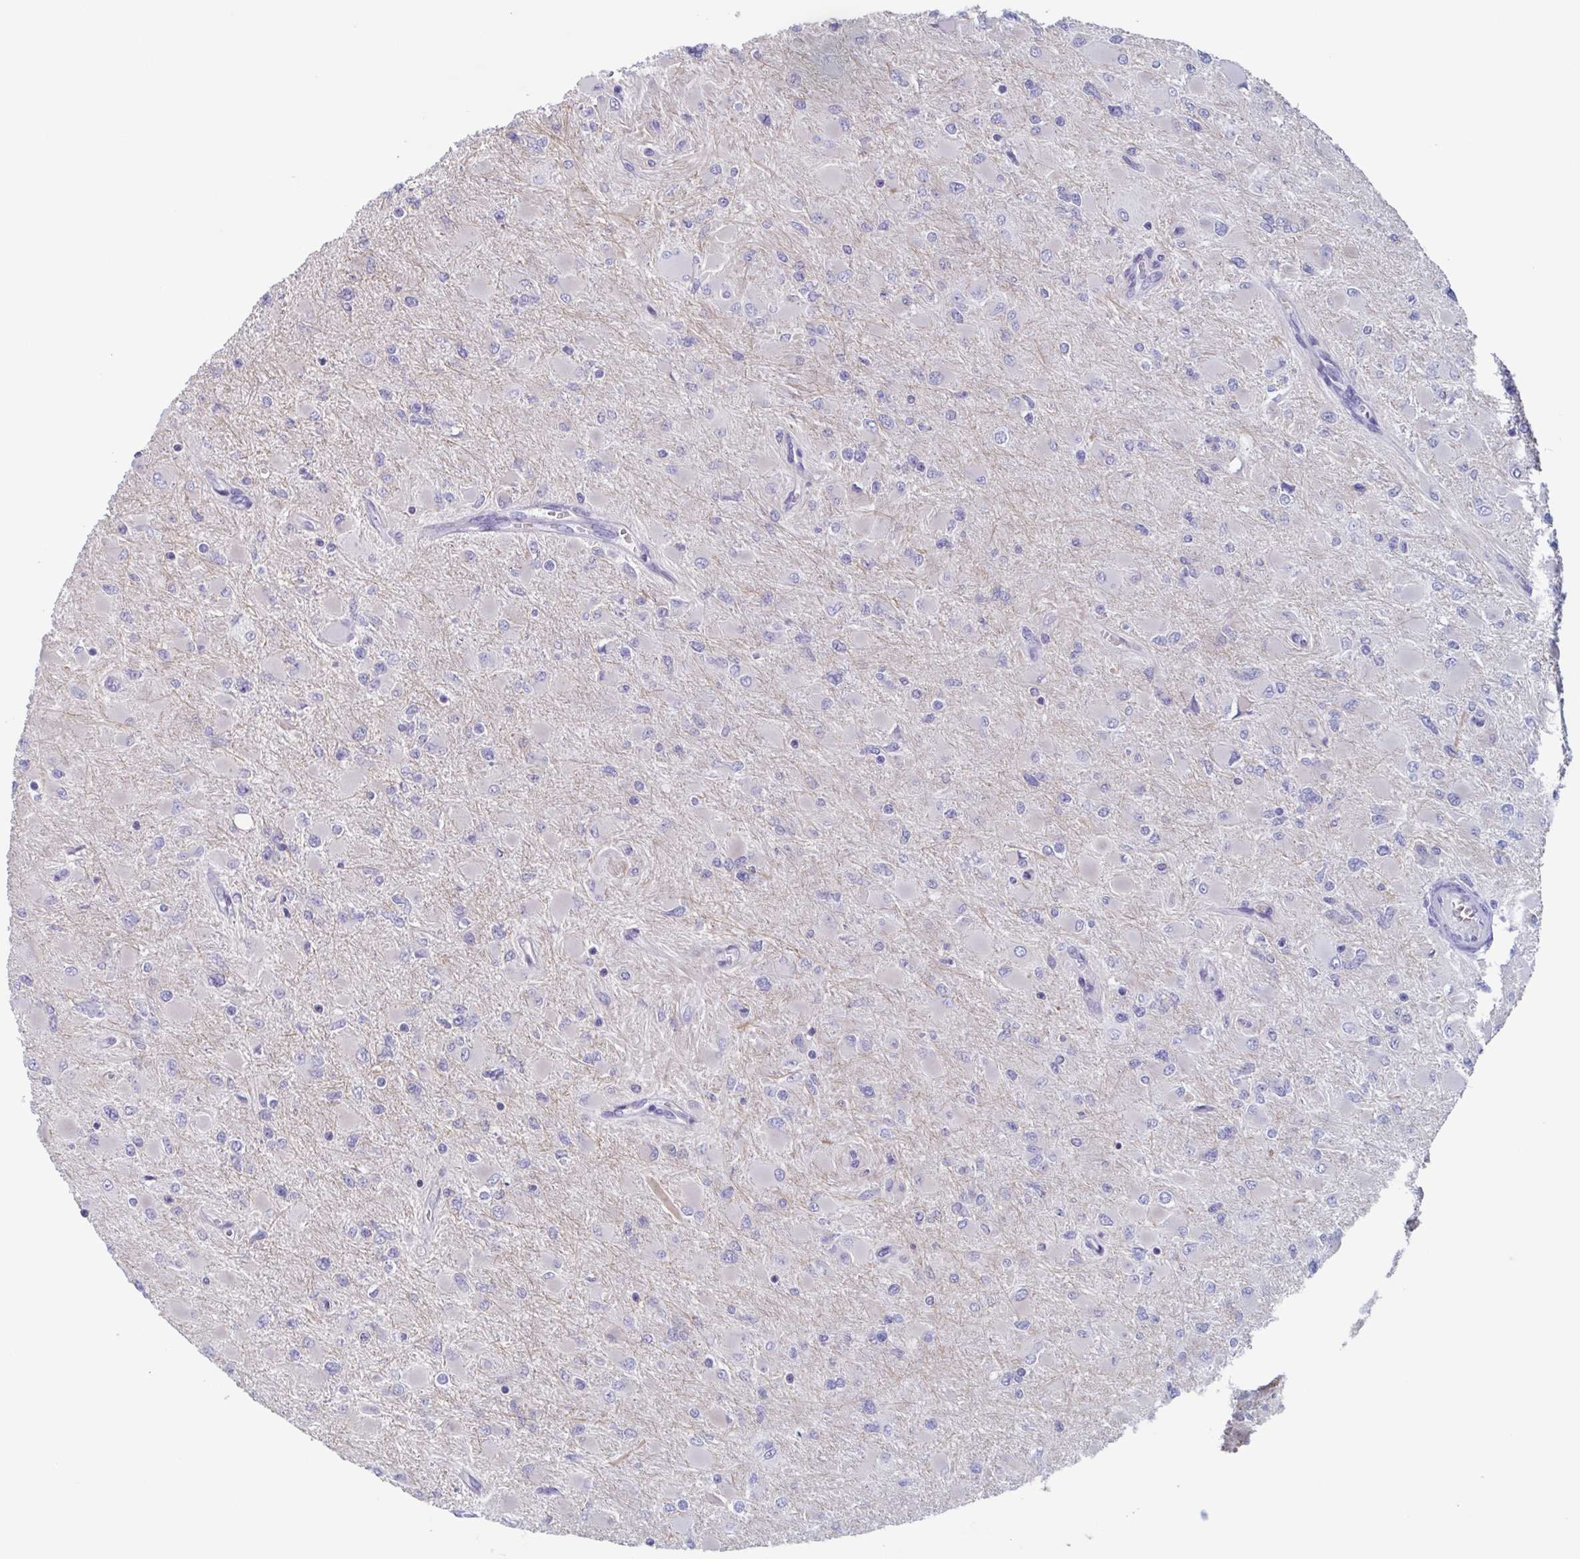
{"staining": {"intensity": "negative", "quantity": "none", "location": "none"}, "tissue": "glioma", "cell_type": "Tumor cells", "image_type": "cancer", "snomed": [{"axis": "morphology", "description": "Glioma, malignant, High grade"}, {"axis": "topography", "description": "Cerebral cortex"}], "caption": "Micrograph shows no significant protein expression in tumor cells of glioma. (DAB (3,3'-diaminobenzidine) immunohistochemistry with hematoxylin counter stain).", "gene": "BPI", "patient": {"sex": "female", "age": 36}}